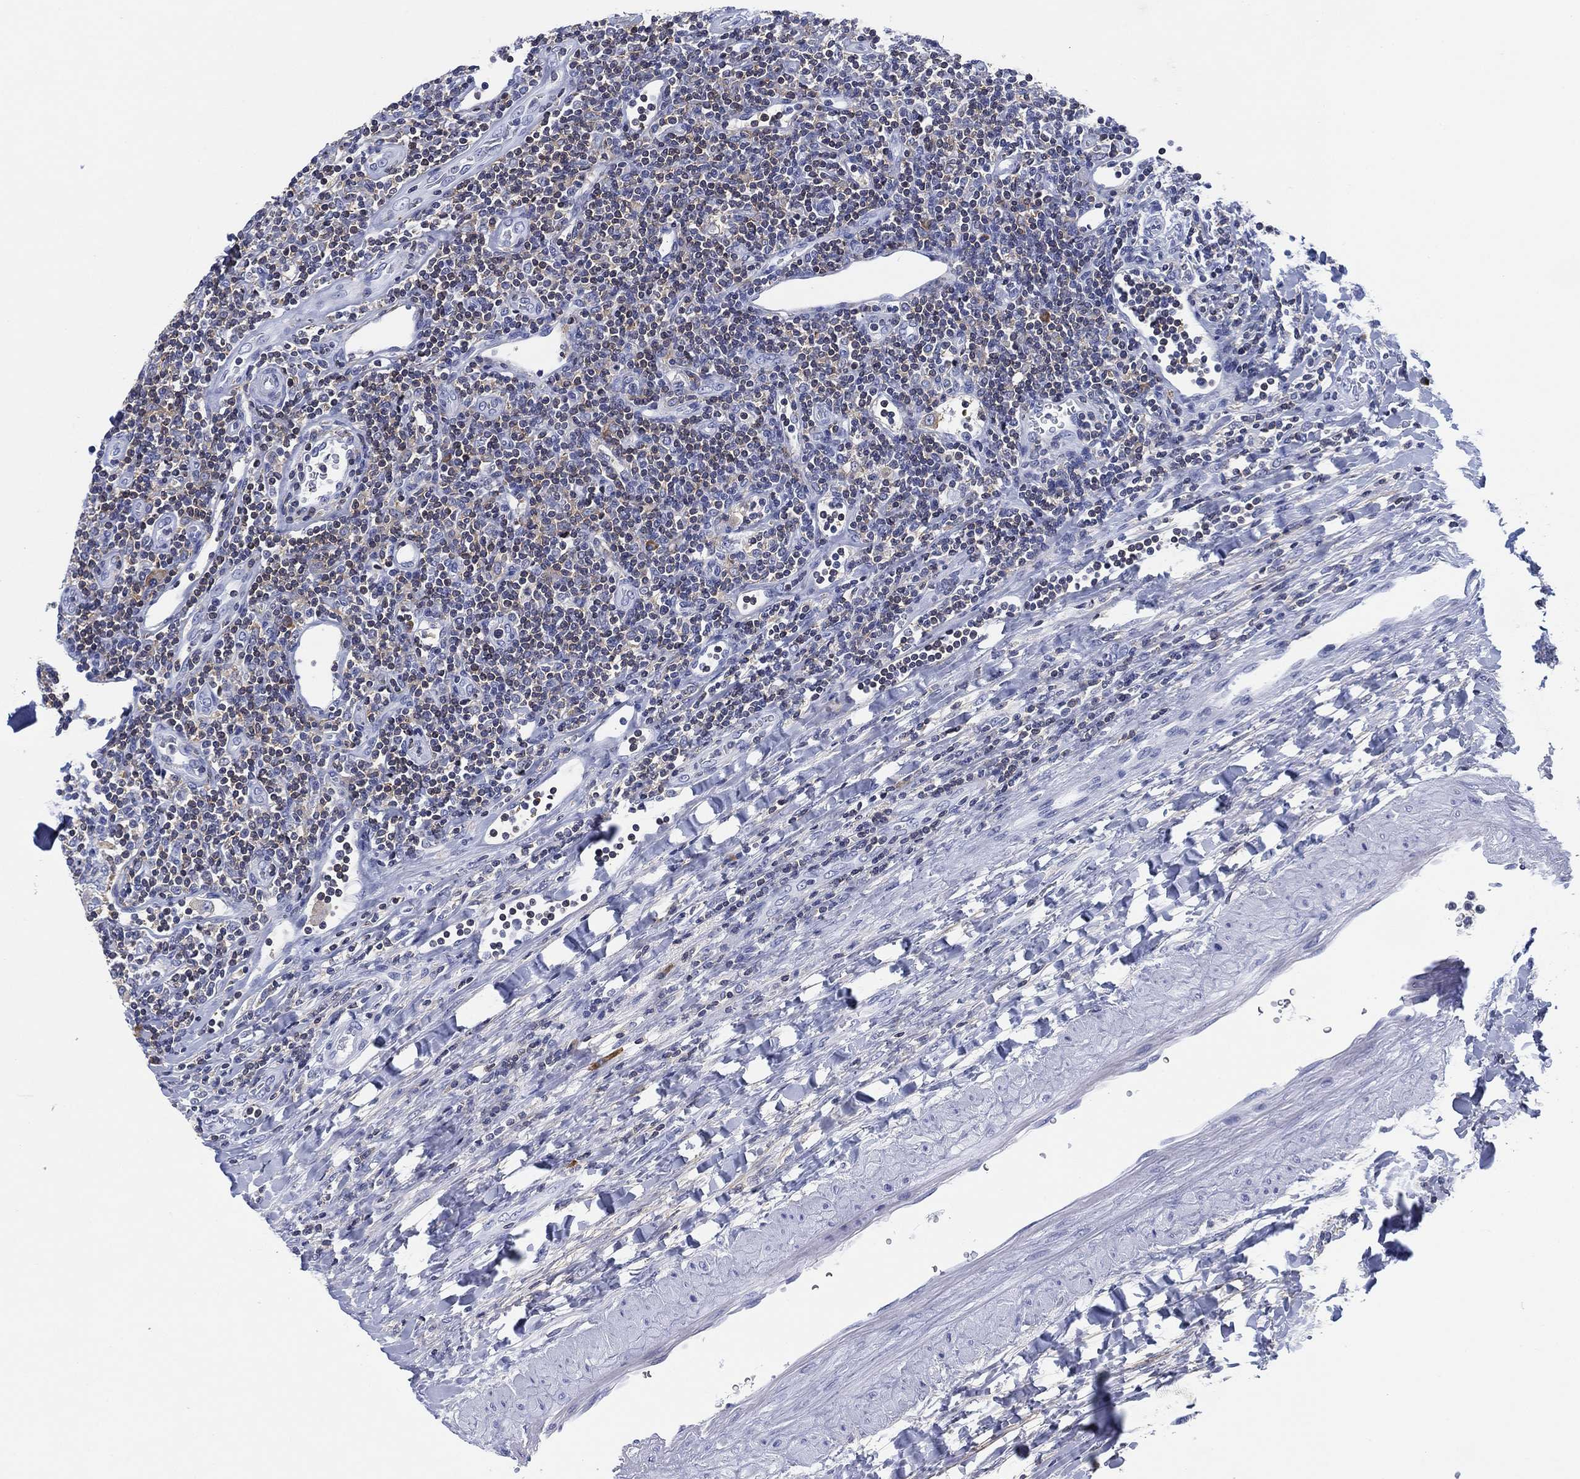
{"staining": {"intensity": "negative", "quantity": "none", "location": "none"}, "tissue": "lymphoma", "cell_type": "Tumor cells", "image_type": "cancer", "snomed": [{"axis": "morphology", "description": "Hodgkin's disease, NOS"}, {"axis": "topography", "description": "Lymph node"}], "caption": "DAB immunohistochemical staining of lymphoma reveals no significant expression in tumor cells.", "gene": "FYB1", "patient": {"sex": "male", "age": 40}}